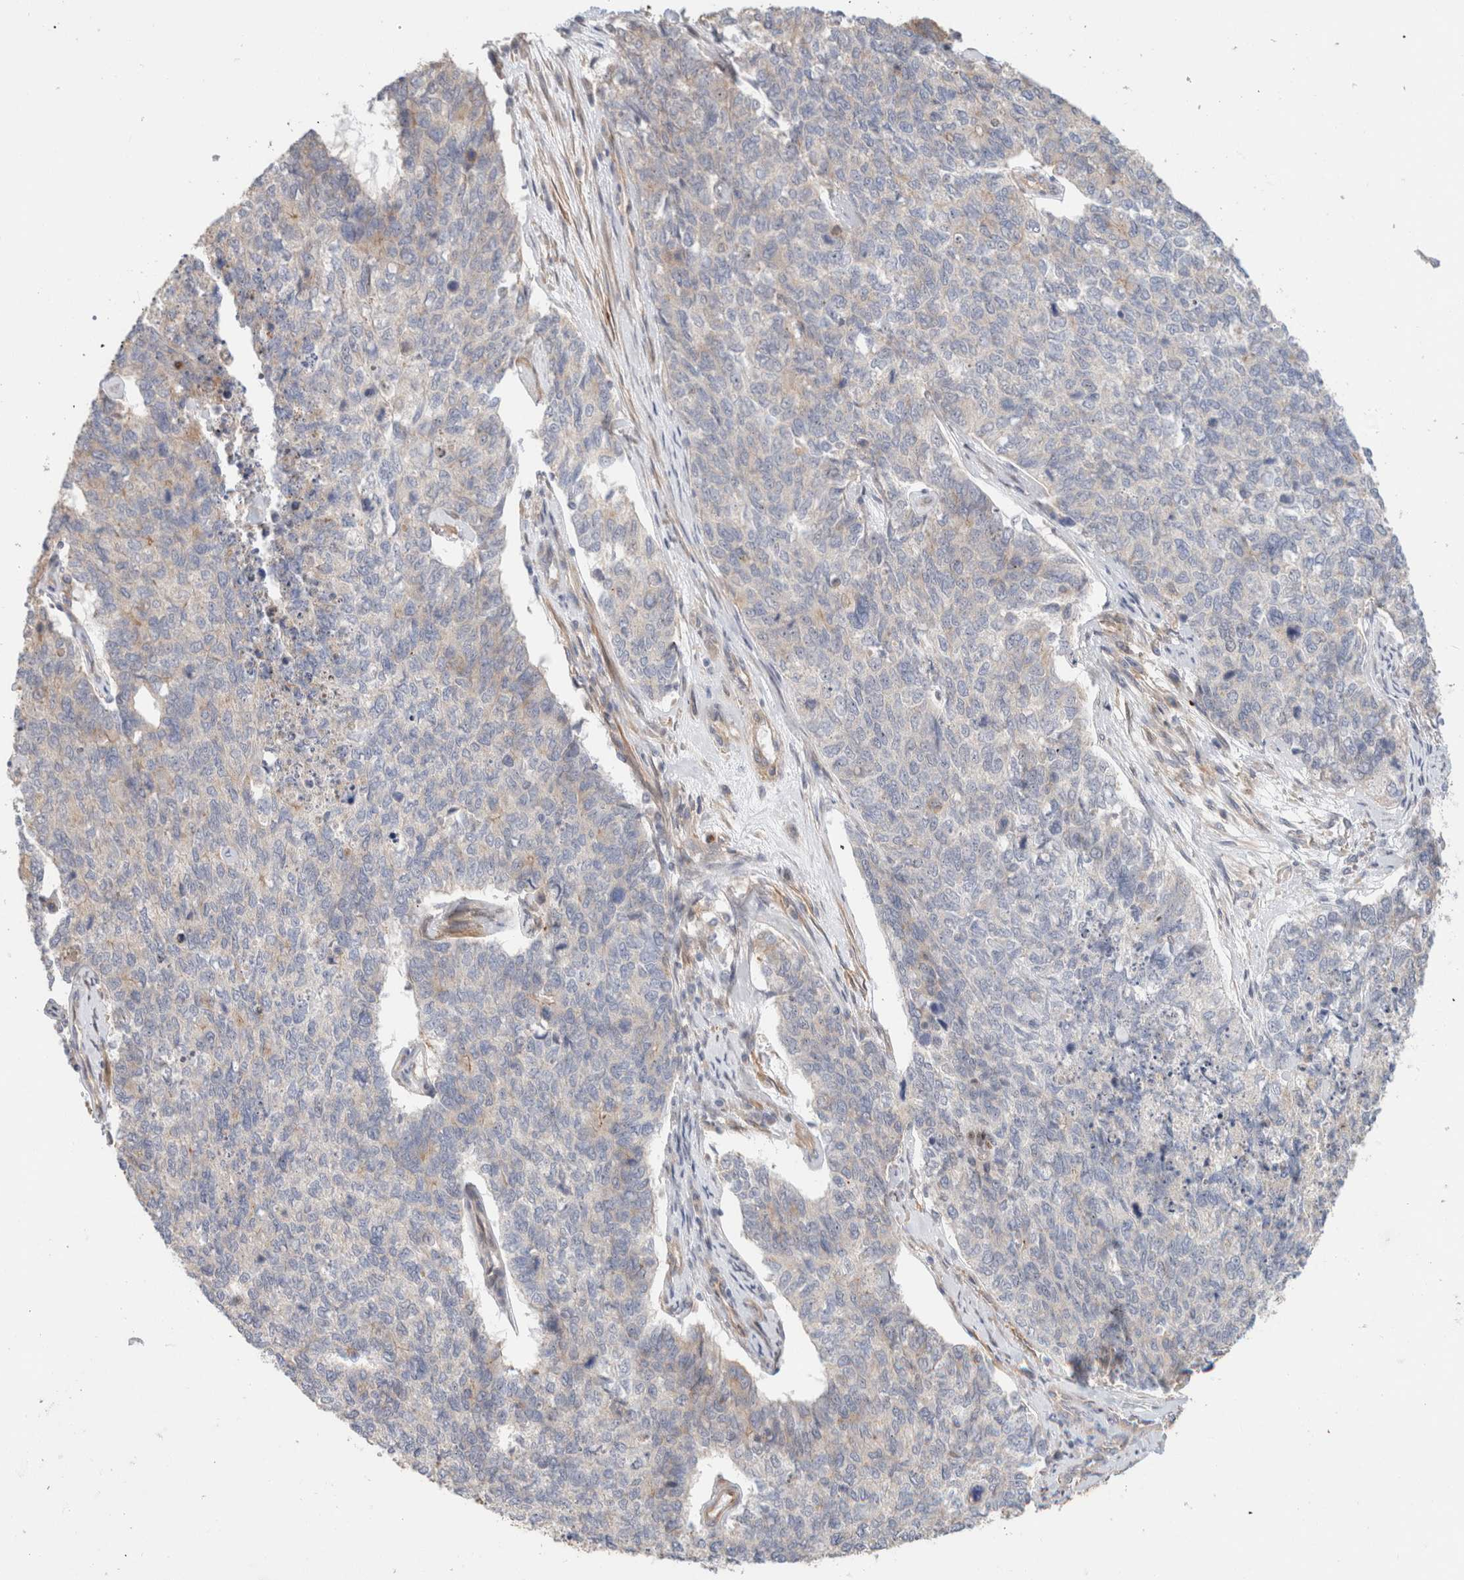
{"staining": {"intensity": "negative", "quantity": "none", "location": "none"}, "tissue": "cervical cancer", "cell_type": "Tumor cells", "image_type": "cancer", "snomed": [{"axis": "morphology", "description": "Squamous cell carcinoma, NOS"}, {"axis": "topography", "description": "Cervix"}], "caption": "Cervical cancer was stained to show a protein in brown. There is no significant positivity in tumor cells. (DAB immunohistochemistry with hematoxylin counter stain).", "gene": "ID3", "patient": {"sex": "female", "age": 63}}